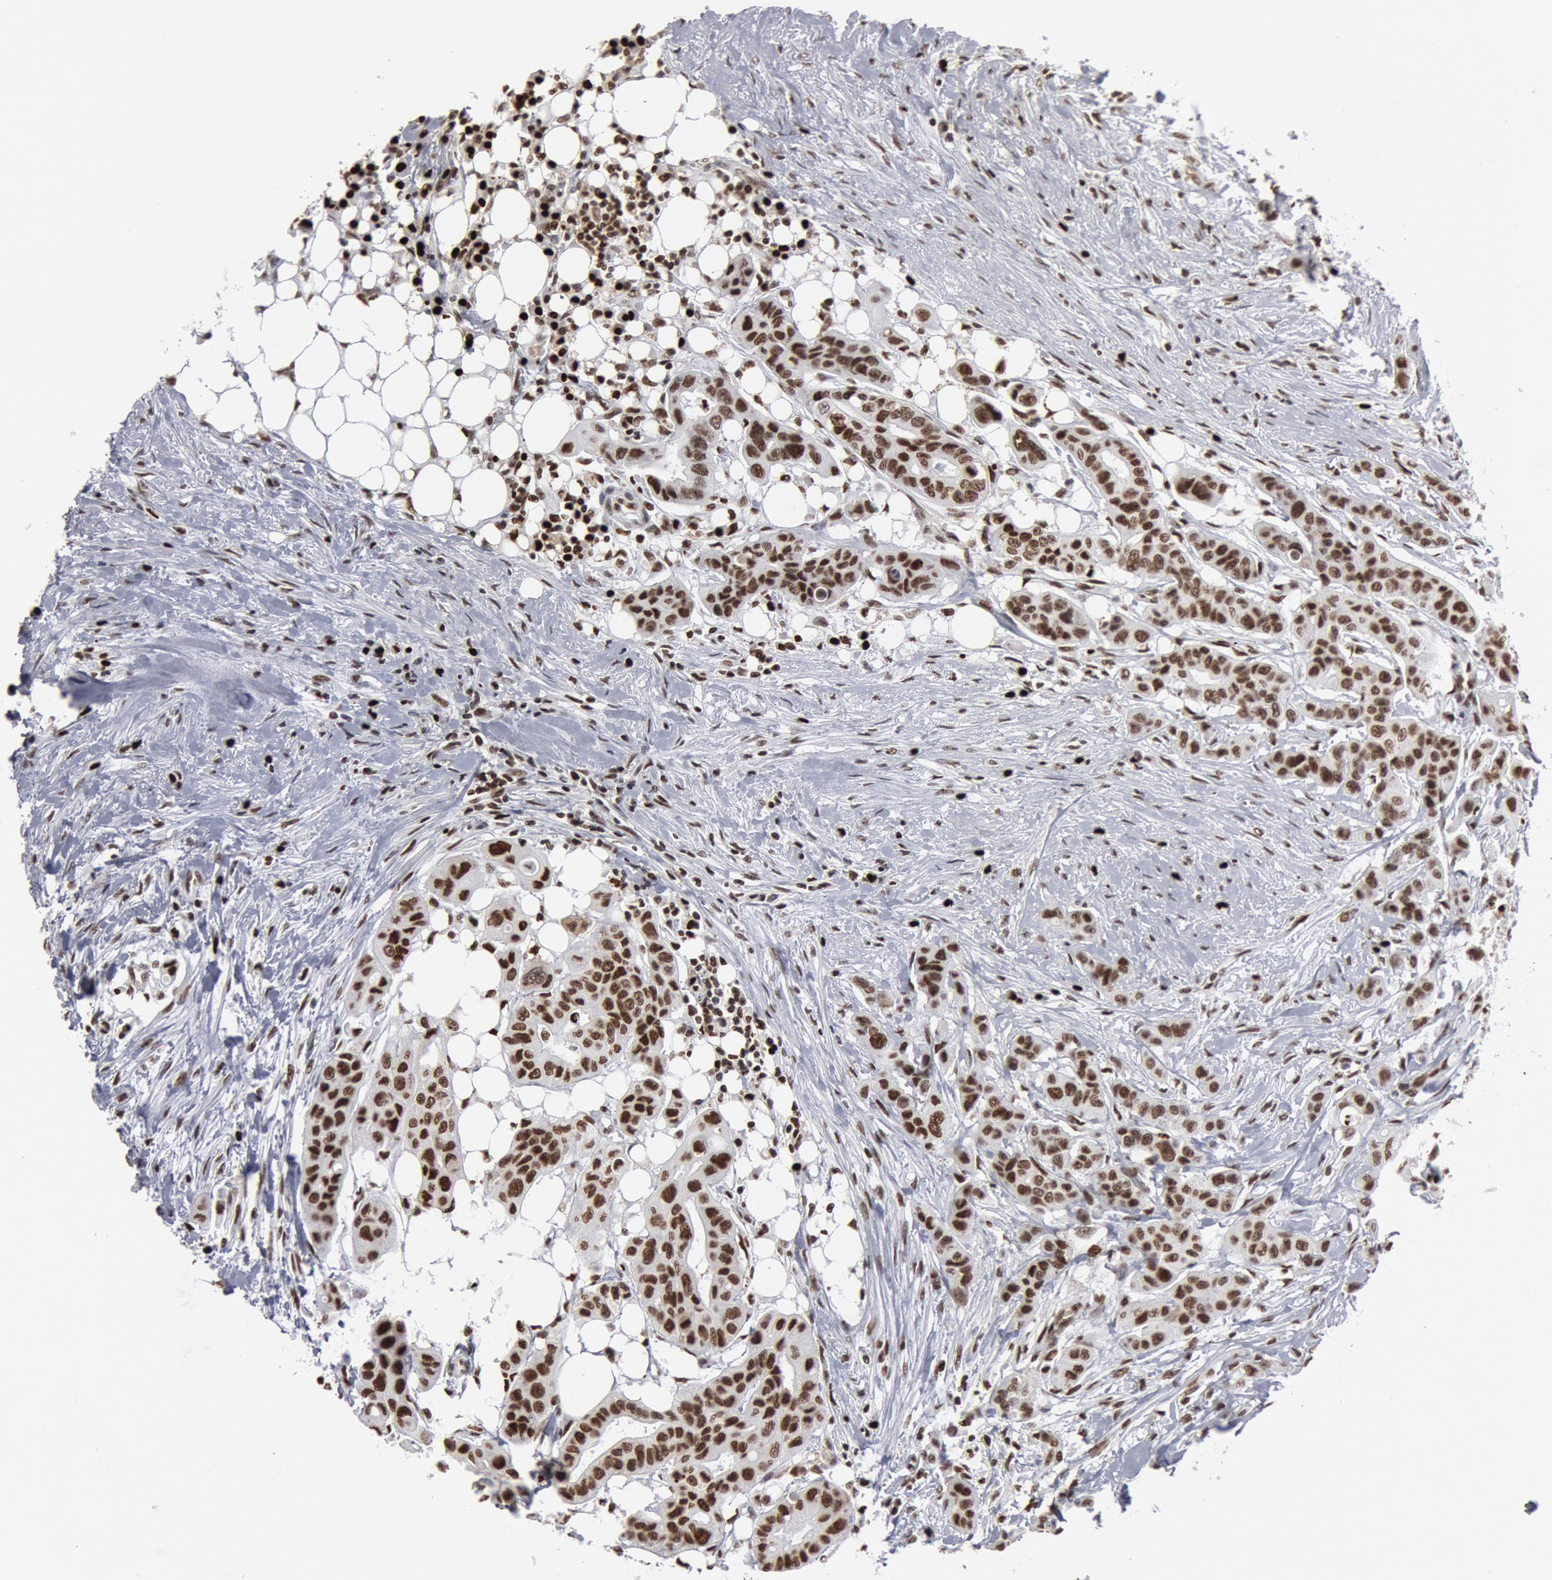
{"staining": {"intensity": "strong", "quantity": ">75%", "location": "nuclear"}, "tissue": "colorectal cancer", "cell_type": "Tumor cells", "image_type": "cancer", "snomed": [{"axis": "morphology", "description": "Adenocarcinoma, NOS"}, {"axis": "topography", "description": "Colon"}], "caption": "Protein staining of colorectal adenocarcinoma tissue reveals strong nuclear expression in approximately >75% of tumor cells.", "gene": "SUB1", "patient": {"sex": "female", "age": 70}}